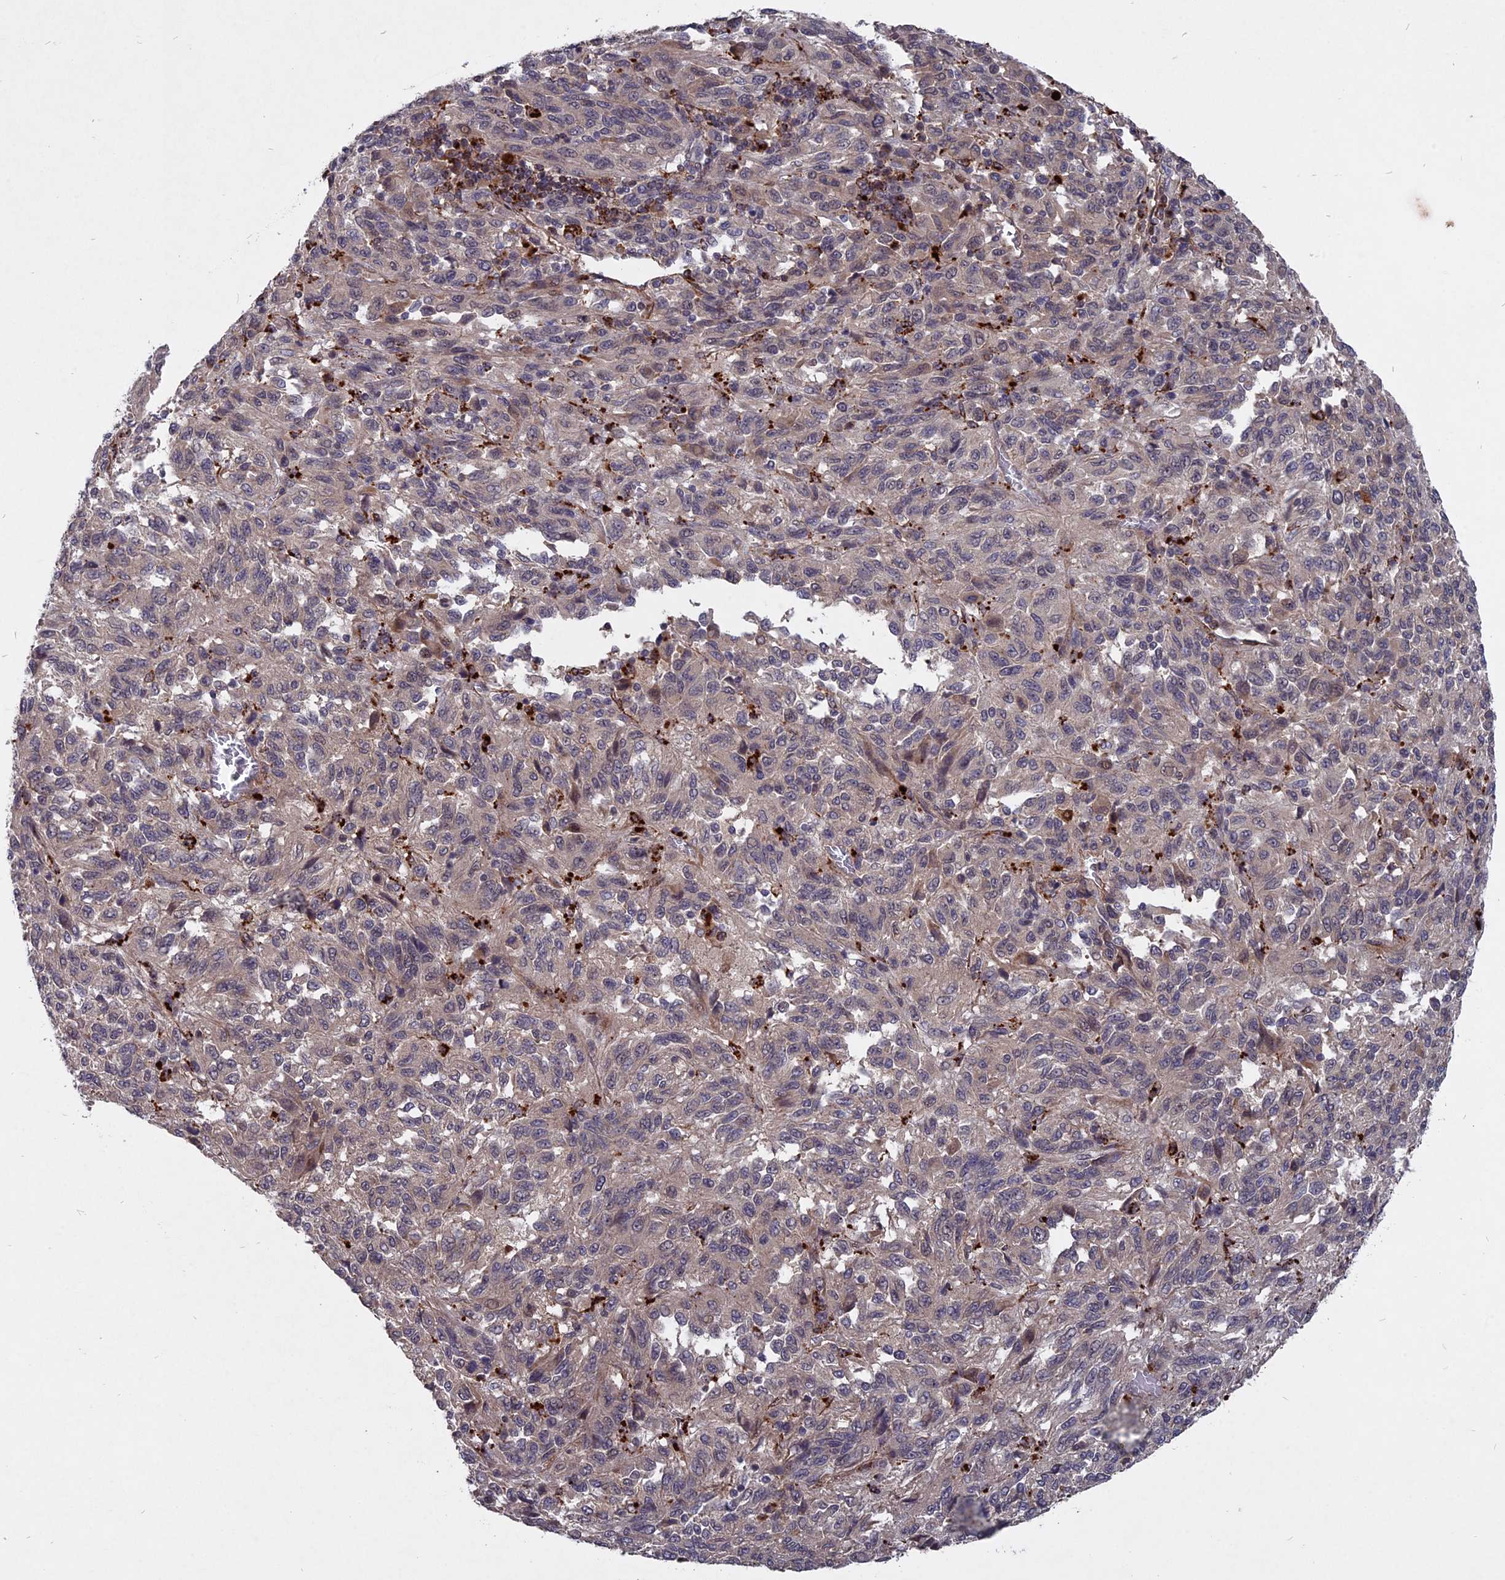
{"staining": {"intensity": "weak", "quantity": "<25%", "location": "cytoplasmic/membranous"}, "tissue": "melanoma", "cell_type": "Tumor cells", "image_type": "cancer", "snomed": [{"axis": "morphology", "description": "Malignant melanoma, Metastatic site"}, {"axis": "topography", "description": "Lung"}], "caption": "Image shows no significant protein staining in tumor cells of melanoma.", "gene": "NOSIP", "patient": {"sex": "male", "age": 64}}